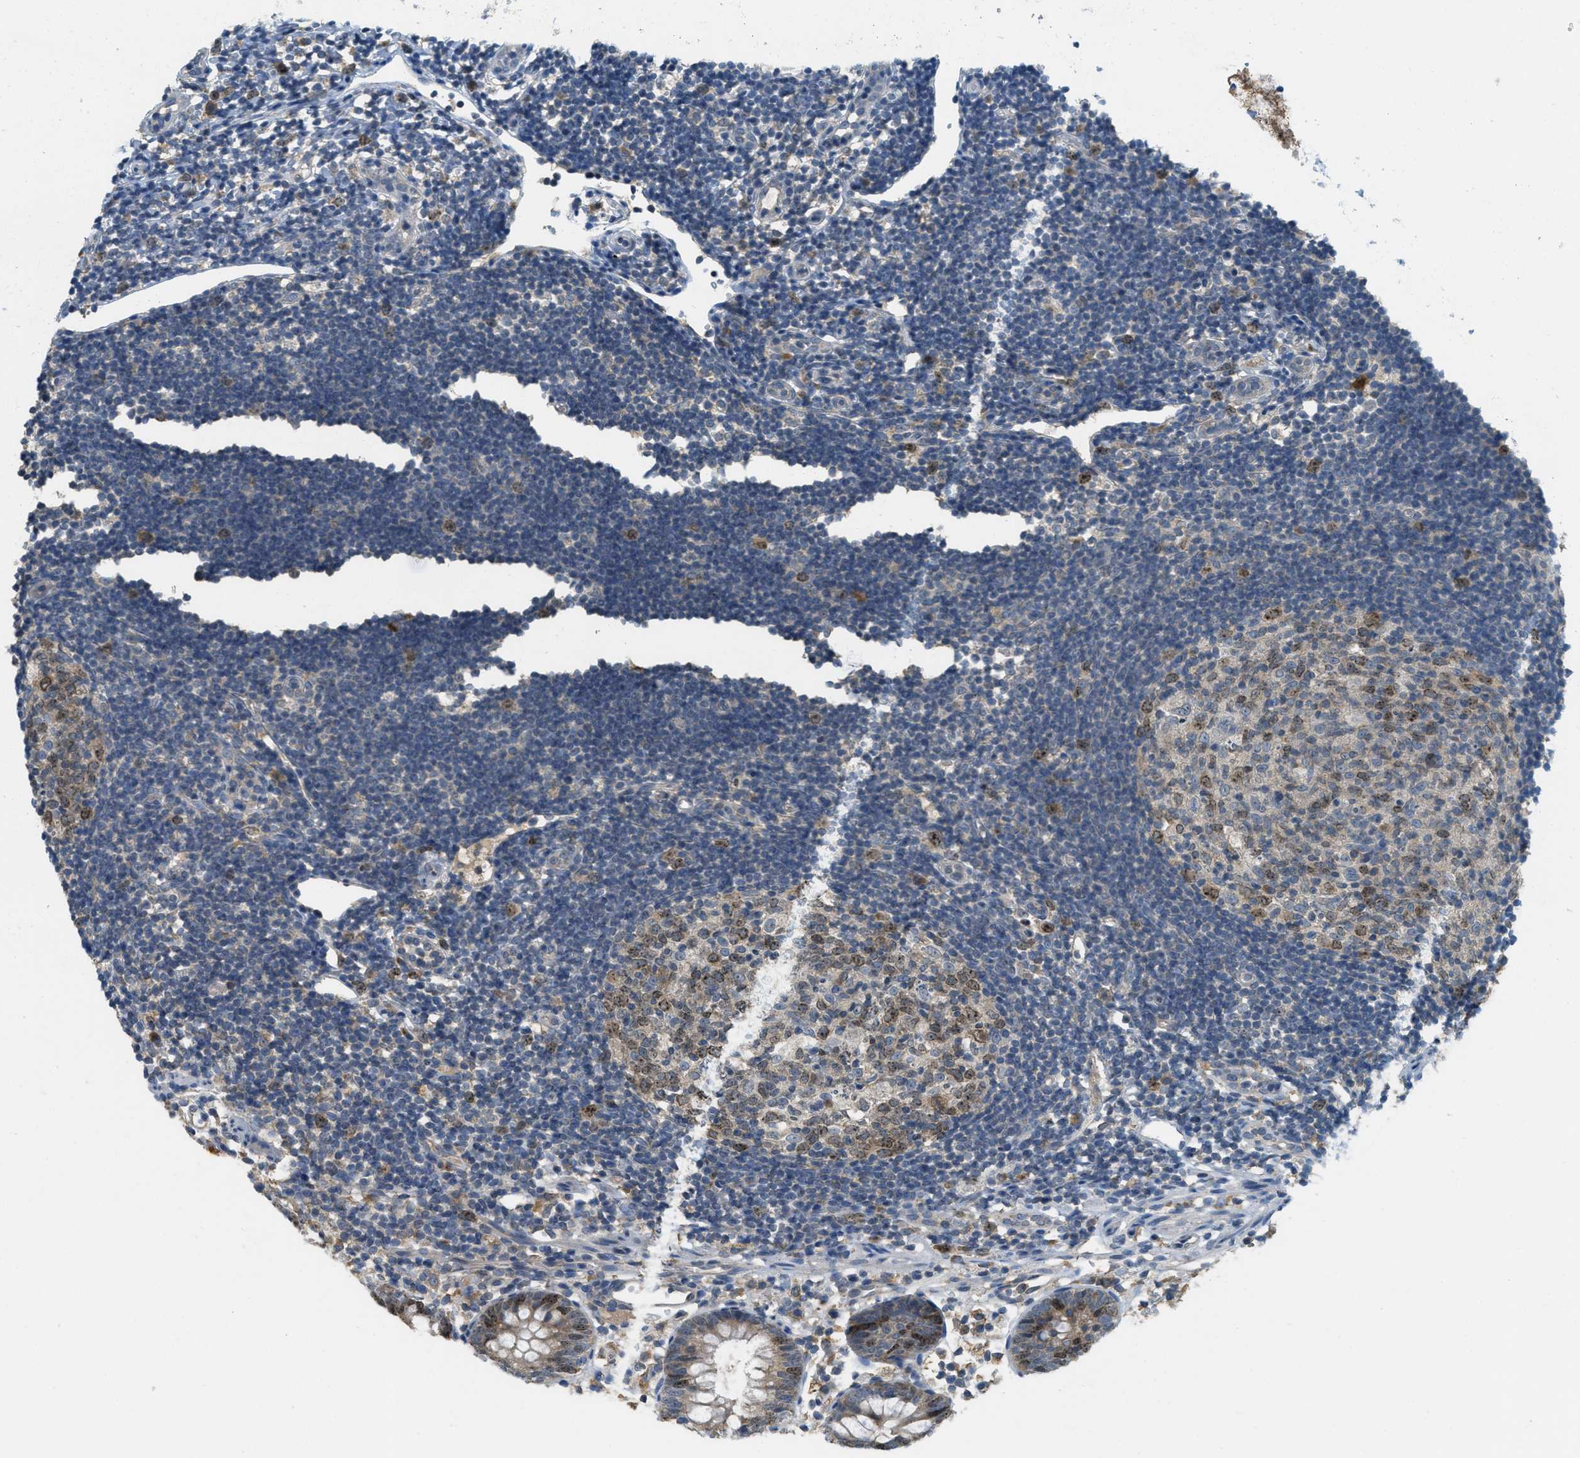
{"staining": {"intensity": "moderate", "quantity": "<25%", "location": "nuclear"}, "tissue": "appendix", "cell_type": "Glandular cells", "image_type": "normal", "snomed": [{"axis": "morphology", "description": "Normal tissue, NOS"}, {"axis": "topography", "description": "Appendix"}], "caption": "Immunohistochemistry of benign human appendix shows low levels of moderate nuclear expression in approximately <25% of glandular cells. (DAB IHC, brown staining for protein, blue staining for nuclei).", "gene": "MIS18A", "patient": {"sex": "female", "age": 20}}